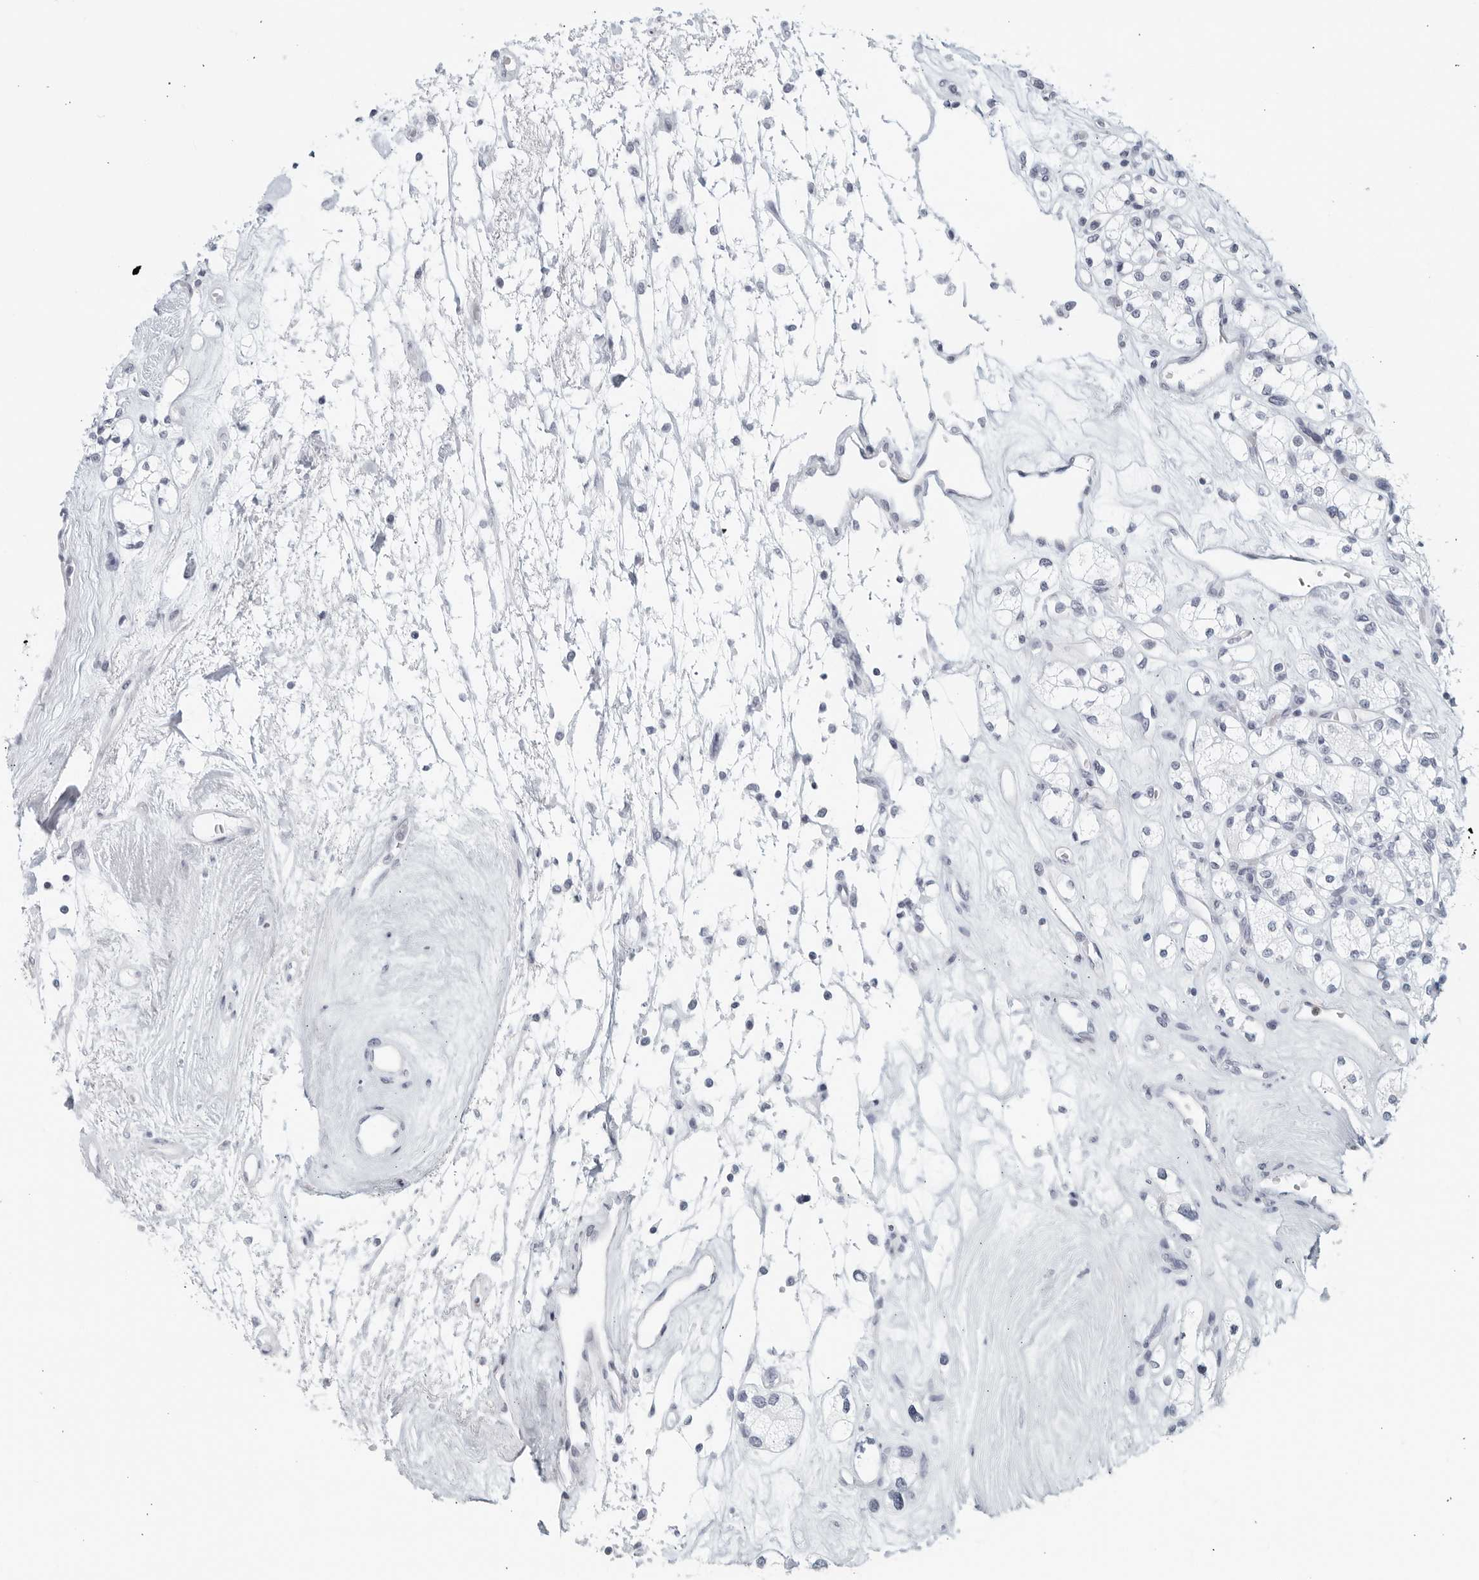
{"staining": {"intensity": "negative", "quantity": "none", "location": "none"}, "tissue": "renal cancer", "cell_type": "Tumor cells", "image_type": "cancer", "snomed": [{"axis": "morphology", "description": "Adenocarcinoma, NOS"}, {"axis": "topography", "description": "Kidney"}], "caption": "An IHC micrograph of renal adenocarcinoma is shown. There is no staining in tumor cells of renal adenocarcinoma. The staining was performed using DAB (3,3'-diaminobenzidine) to visualize the protein expression in brown, while the nuclei were stained in blue with hematoxylin (Magnification: 20x).", "gene": "KLK7", "patient": {"sex": "male", "age": 77}}